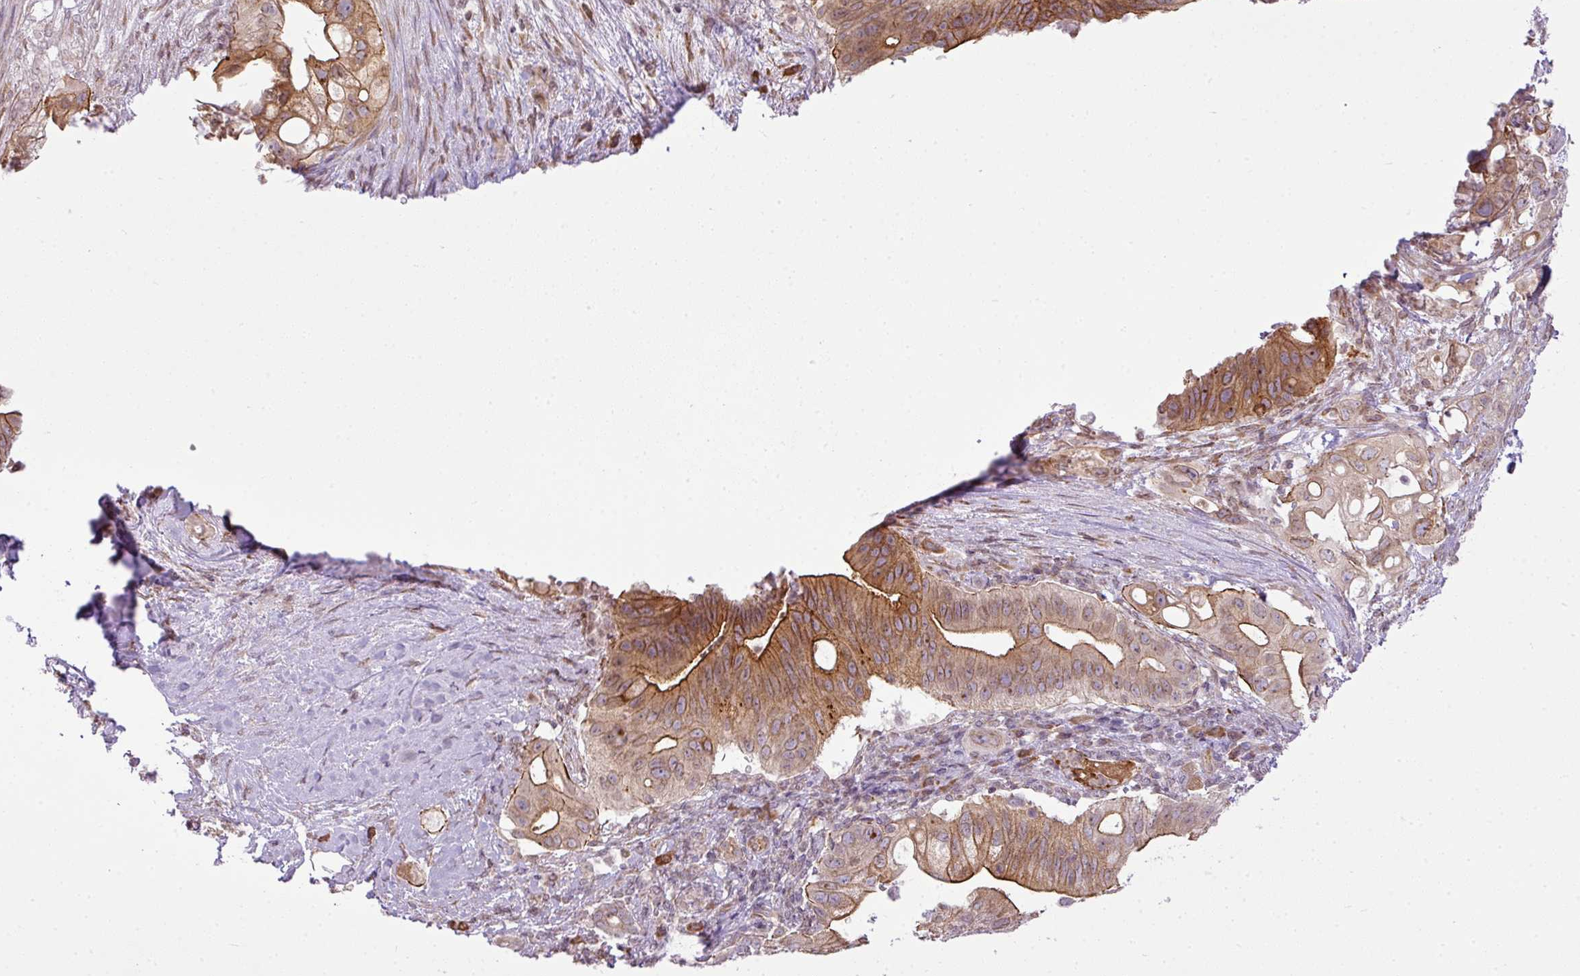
{"staining": {"intensity": "moderate", "quantity": ">75%", "location": "cytoplasmic/membranous,nuclear"}, "tissue": "pancreatic cancer", "cell_type": "Tumor cells", "image_type": "cancer", "snomed": [{"axis": "morphology", "description": "Adenocarcinoma, NOS"}, {"axis": "topography", "description": "Pancreas"}], "caption": "The image exhibits immunohistochemical staining of pancreatic cancer (adenocarcinoma). There is moderate cytoplasmic/membranous and nuclear expression is identified in approximately >75% of tumor cells. The staining is performed using DAB (3,3'-diaminobenzidine) brown chromogen to label protein expression. The nuclei are counter-stained blue using hematoxylin.", "gene": "COX18", "patient": {"sex": "female", "age": 72}}